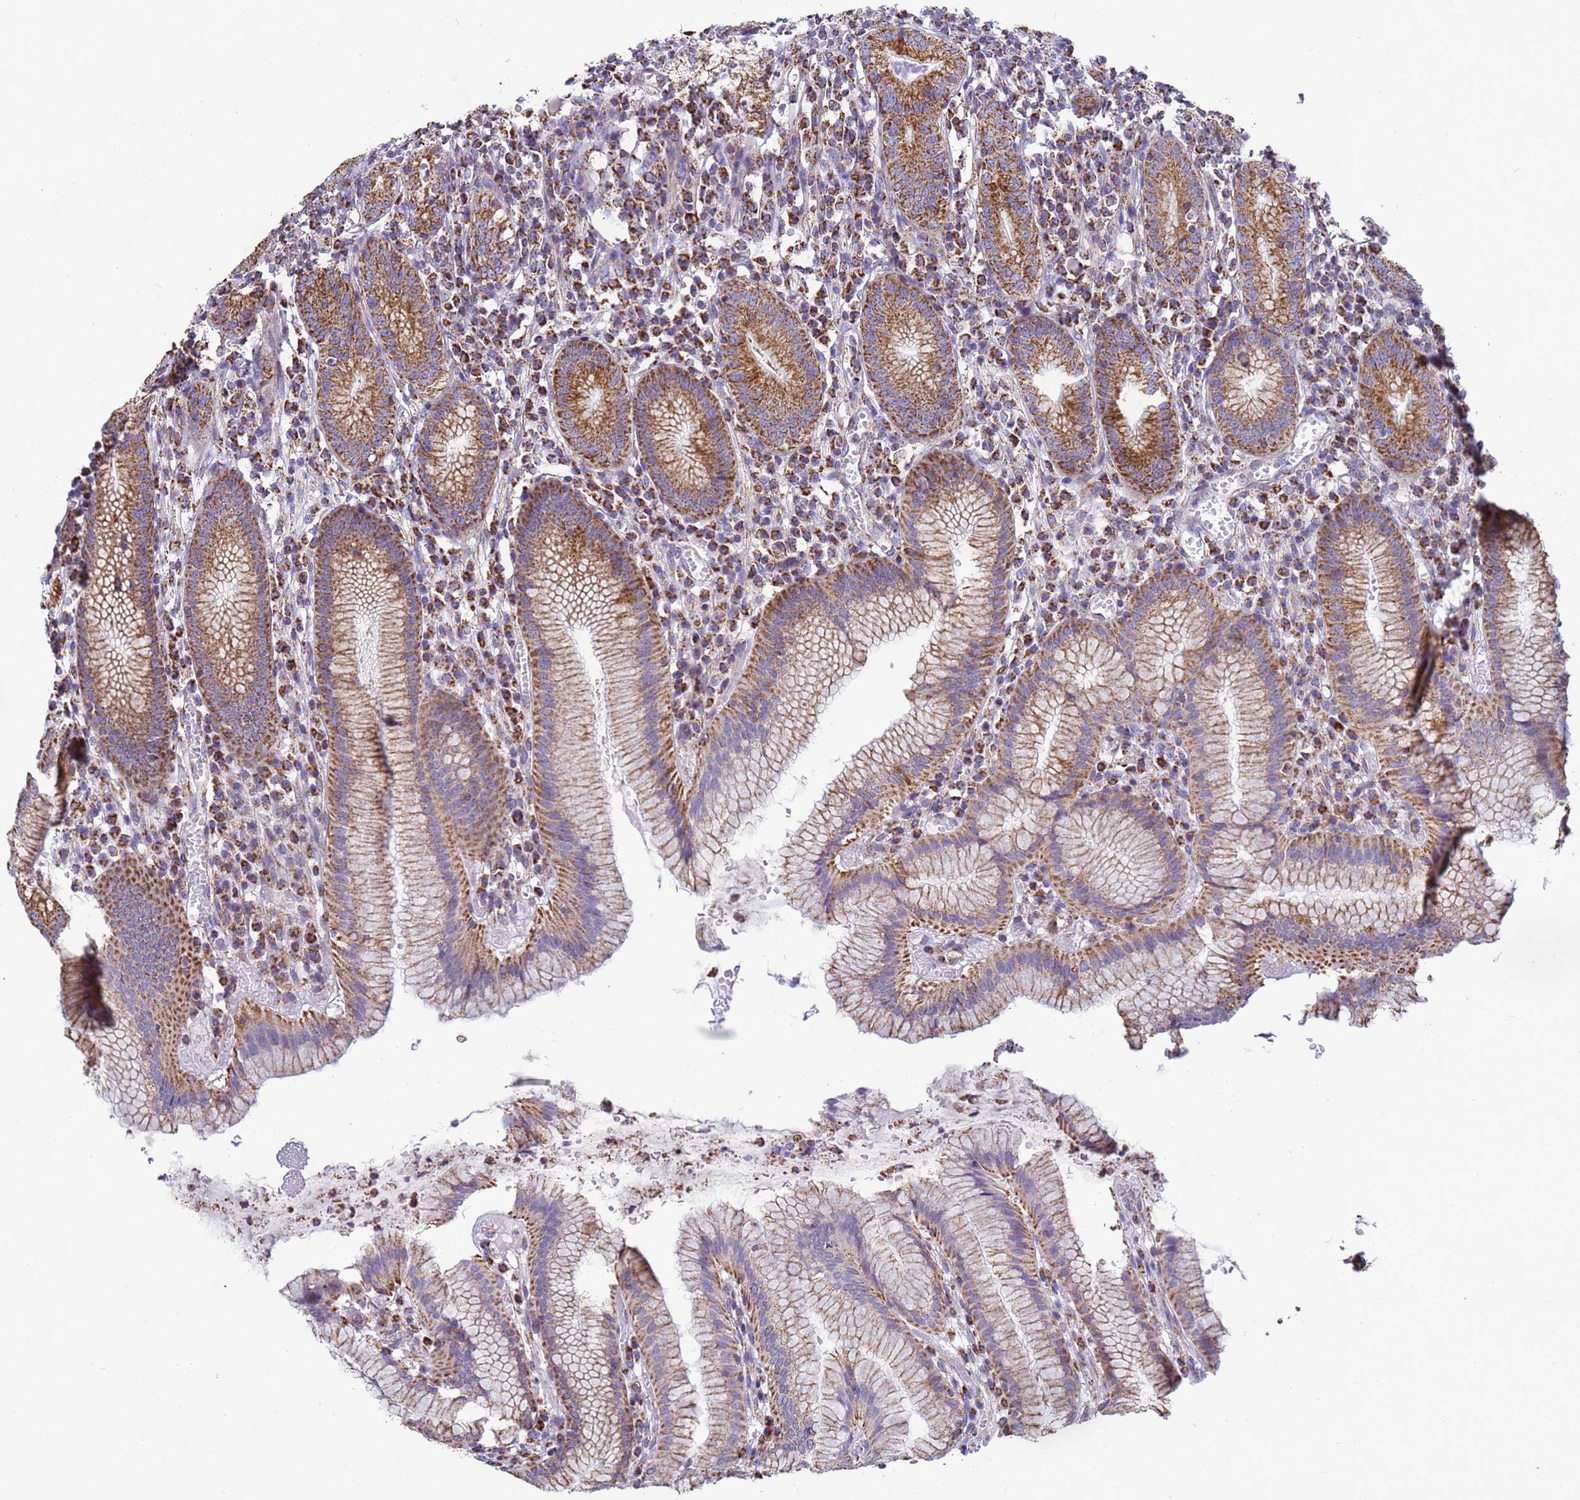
{"staining": {"intensity": "strong", "quantity": "25%-75%", "location": "cytoplasmic/membranous"}, "tissue": "stomach", "cell_type": "Glandular cells", "image_type": "normal", "snomed": [{"axis": "morphology", "description": "Normal tissue, NOS"}, {"axis": "topography", "description": "Stomach"}], "caption": "IHC of benign stomach displays high levels of strong cytoplasmic/membranous expression in approximately 25%-75% of glandular cells.", "gene": "COQ4", "patient": {"sex": "male", "age": 55}}